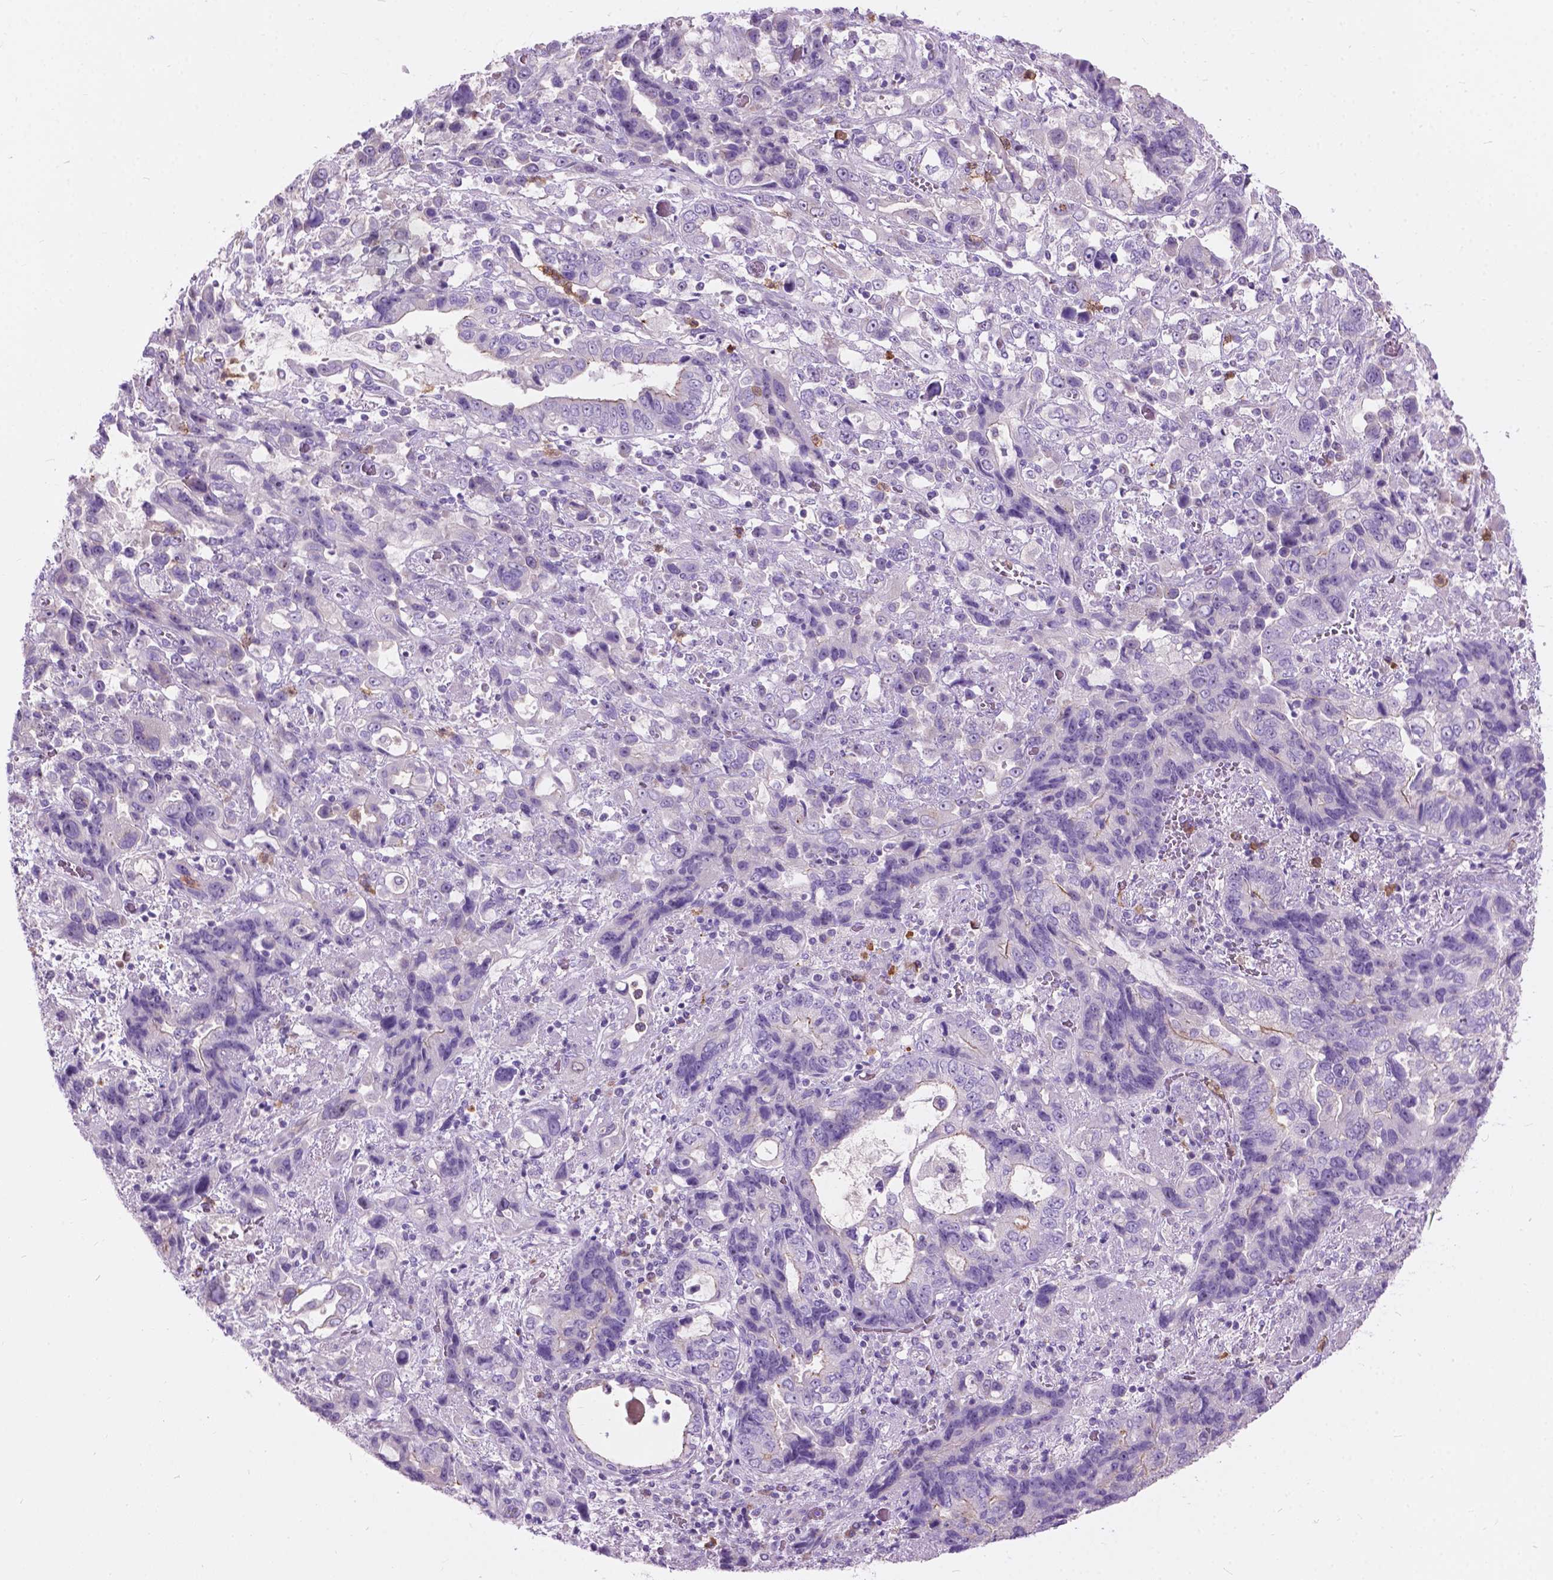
{"staining": {"intensity": "negative", "quantity": "none", "location": "none"}, "tissue": "stomach cancer", "cell_type": "Tumor cells", "image_type": "cancer", "snomed": [{"axis": "morphology", "description": "Adenocarcinoma, NOS"}, {"axis": "topography", "description": "Stomach, upper"}], "caption": "Tumor cells show no significant expression in stomach cancer.", "gene": "PRR35", "patient": {"sex": "female", "age": 81}}